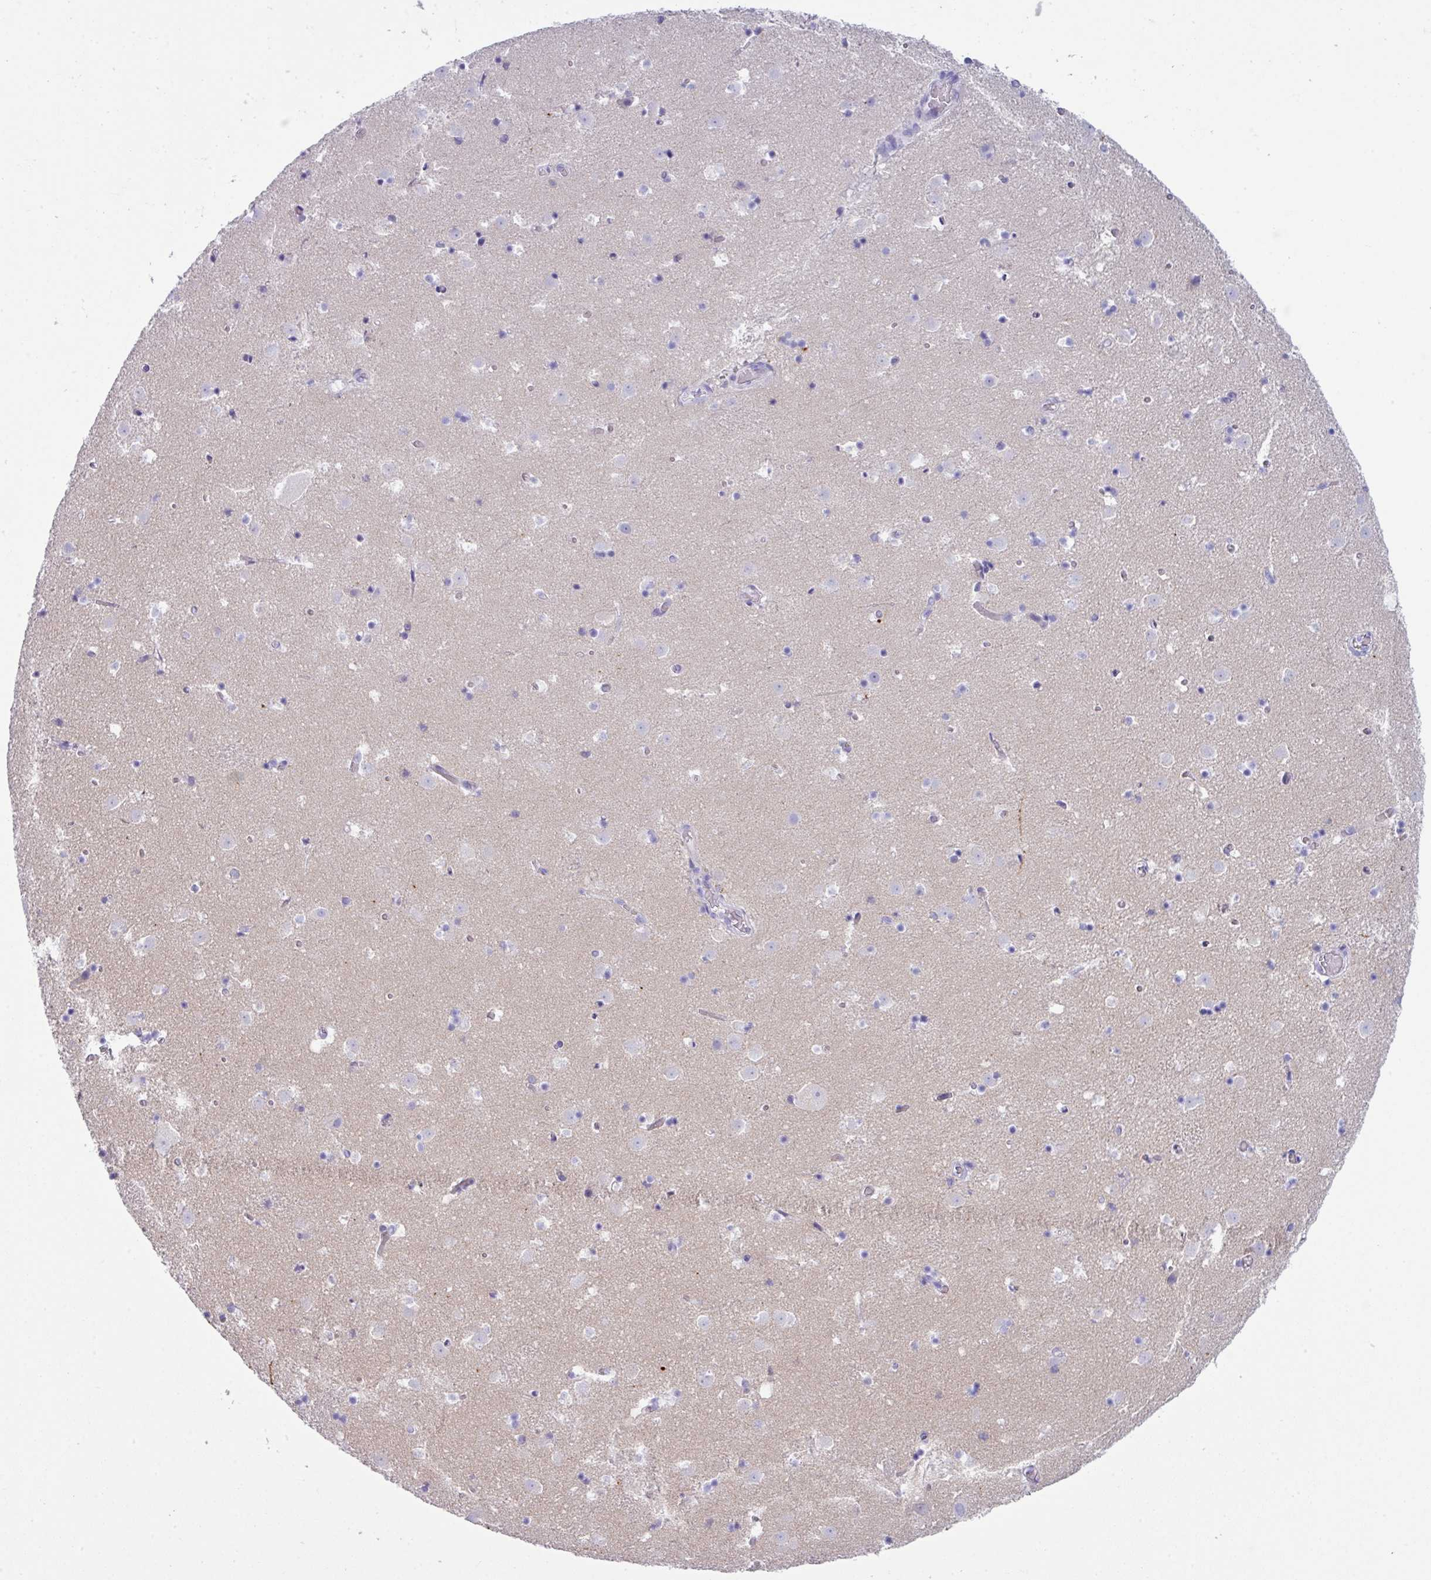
{"staining": {"intensity": "negative", "quantity": "none", "location": "none"}, "tissue": "caudate", "cell_type": "Glial cells", "image_type": "normal", "snomed": [{"axis": "morphology", "description": "Normal tissue, NOS"}, {"axis": "topography", "description": "Lateral ventricle wall"}], "caption": "A photomicrograph of caudate stained for a protein reveals no brown staining in glial cells.", "gene": "ABCC5", "patient": {"sex": "male", "age": 25}}